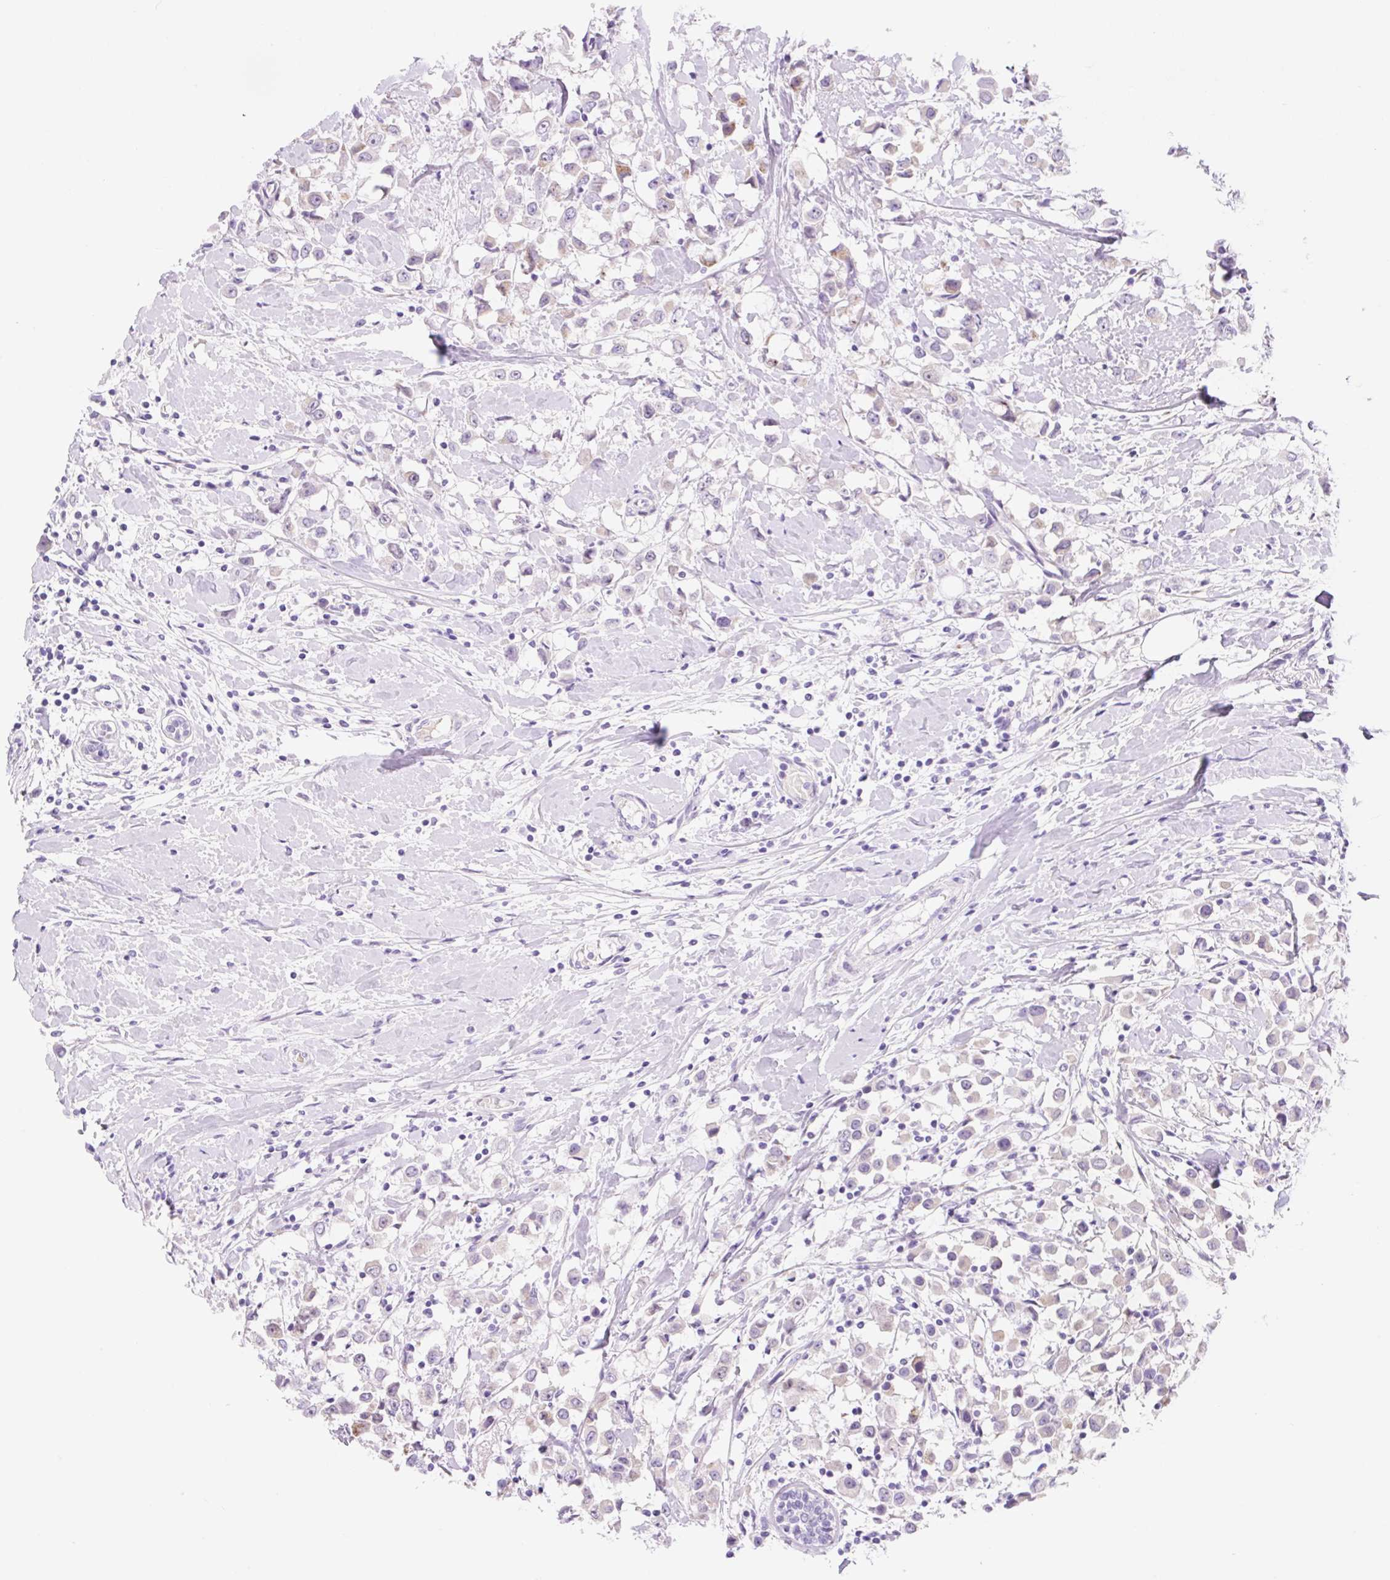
{"staining": {"intensity": "moderate", "quantity": "<25%", "location": "cytoplasmic/membranous"}, "tissue": "breast cancer", "cell_type": "Tumor cells", "image_type": "cancer", "snomed": [{"axis": "morphology", "description": "Duct carcinoma"}, {"axis": "topography", "description": "Breast"}], "caption": "Breast cancer (invasive ductal carcinoma) stained for a protein (brown) exhibits moderate cytoplasmic/membranous positive staining in about <25% of tumor cells.", "gene": "ZNF121", "patient": {"sex": "female", "age": 61}}